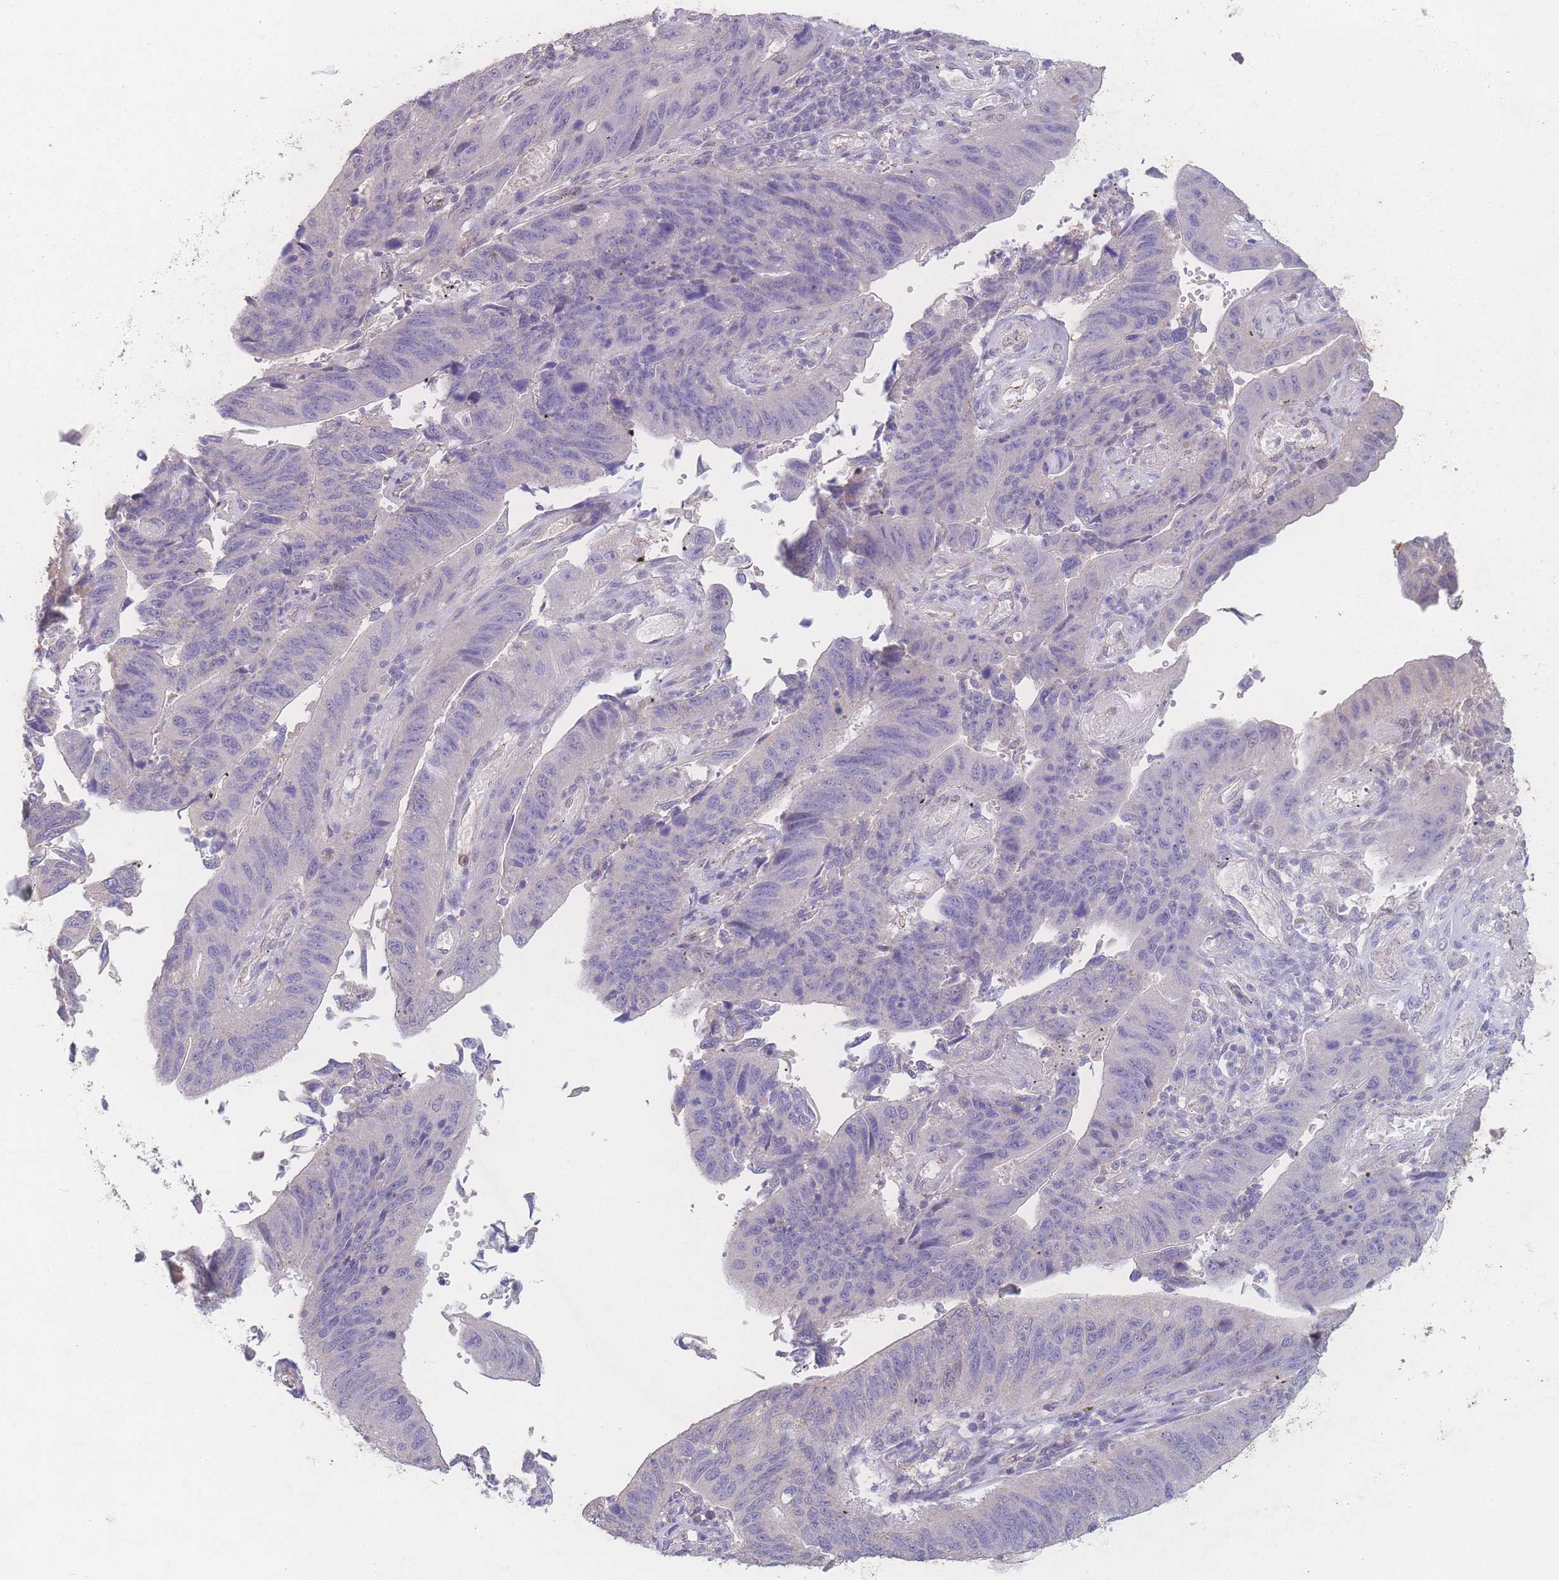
{"staining": {"intensity": "negative", "quantity": "none", "location": "none"}, "tissue": "stomach cancer", "cell_type": "Tumor cells", "image_type": "cancer", "snomed": [{"axis": "morphology", "description": "Adenocarcinoma, NOS"}, {"axis": "topography", "description": "Stomach"}], "caption": "This image is of stomach adenocarcinoma stained with immunohistochemistry to label a protein in brown with the nuclei are counter-stained blue. There is no positivity in tumor cells.", "gene": "GIPR", "patient": {"sex": "male", "age": 59}}